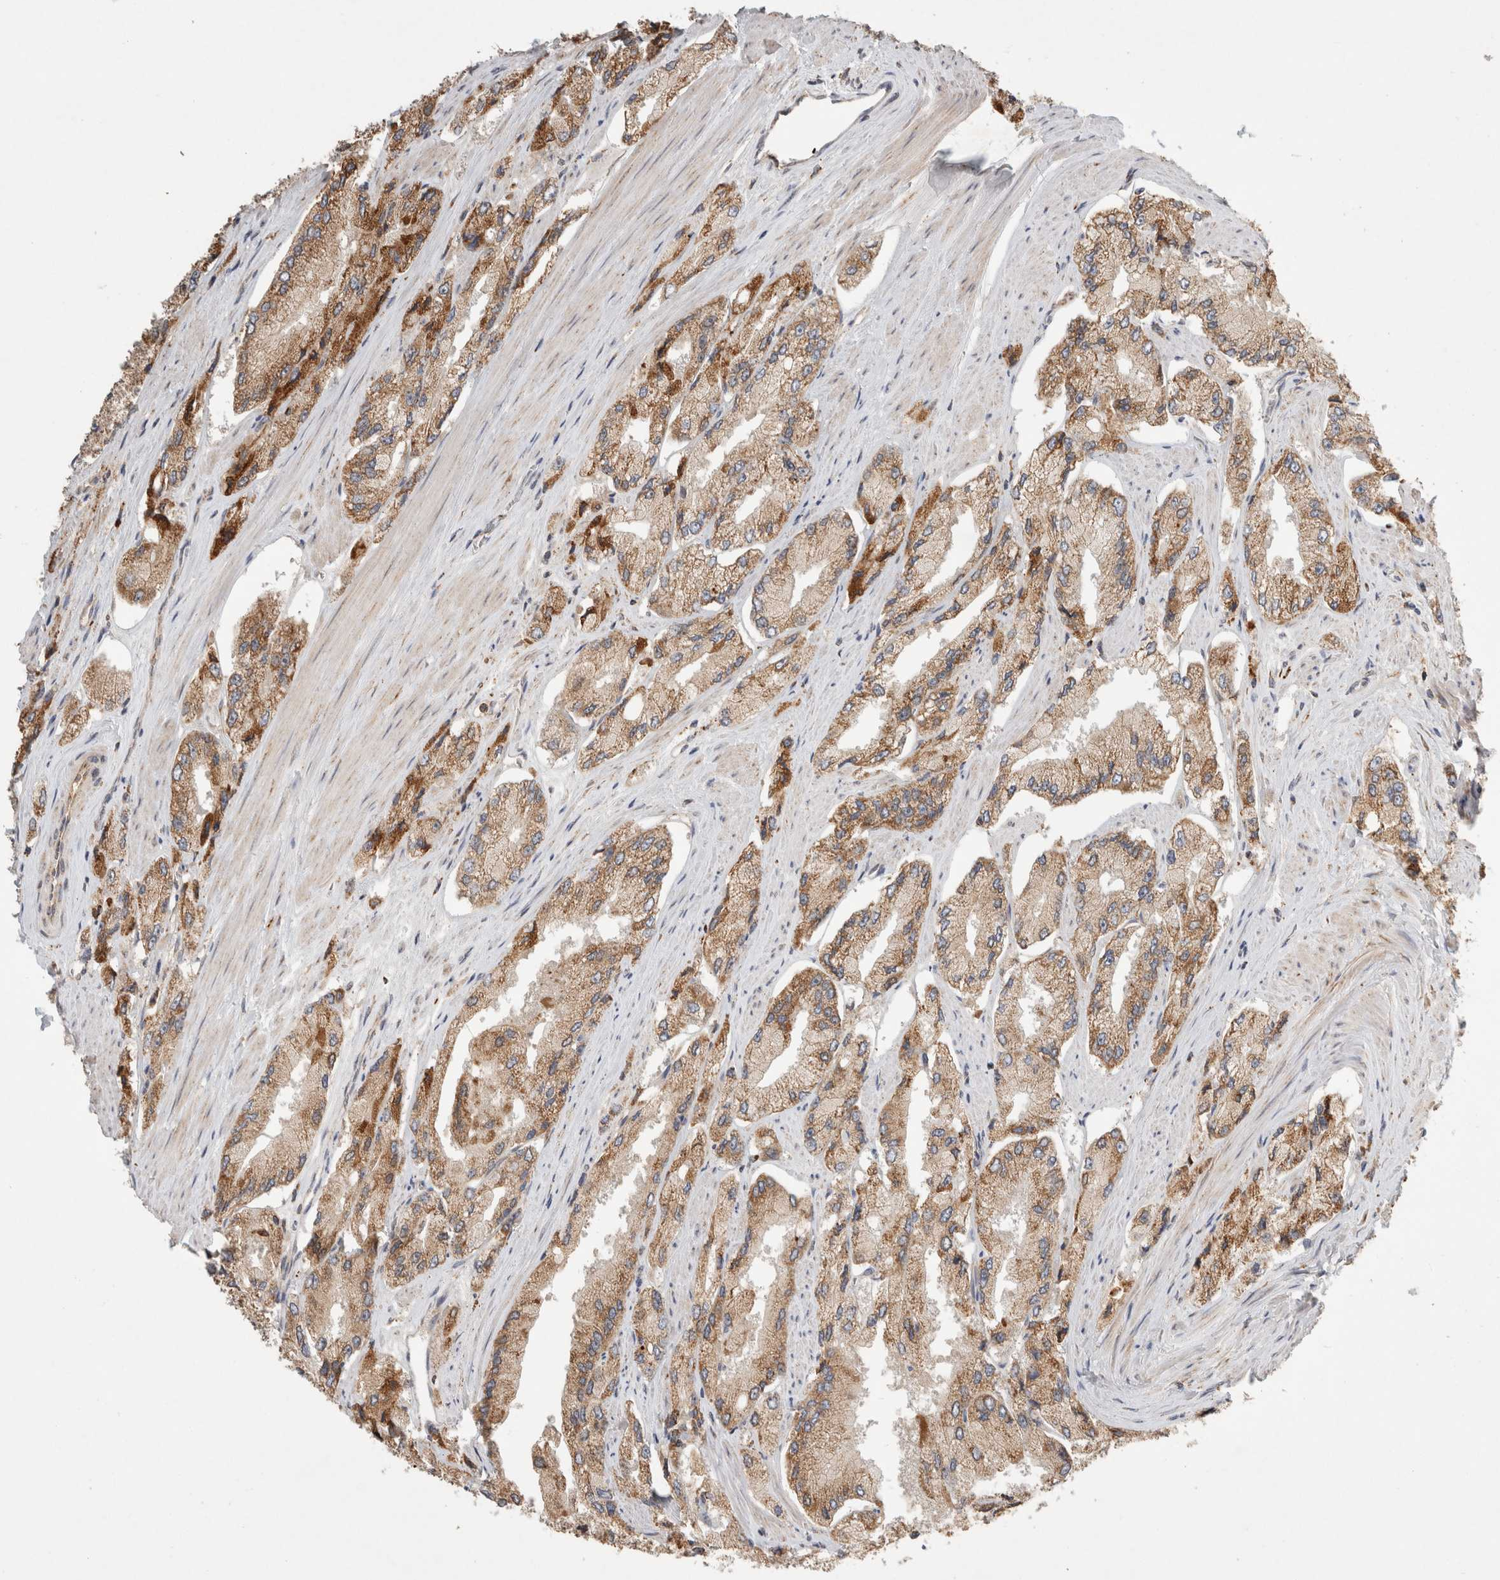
{"staining": {"intensity": "moderate", "quantity": ">75%", "location": "cytoplasmic/membranous"}, "tissue": "prostate cancer", "cell_type": "Tumor cells", "image_type": "cancer", "snomed": [{"axis": "morphology", "description": "Adenocarcinoma, High grade"}, {"axis": "topography", "description": "Prostate"}], "caption": "An image showing moderate cytoplasmic/membranous staining in about >75% of tumor cells in adenocarcinoma (high-grade) (prostate), as visualized by brown immunohistochemical staining.", "gene": "HROB", "patient": {"sex": "male", "age": 58}}